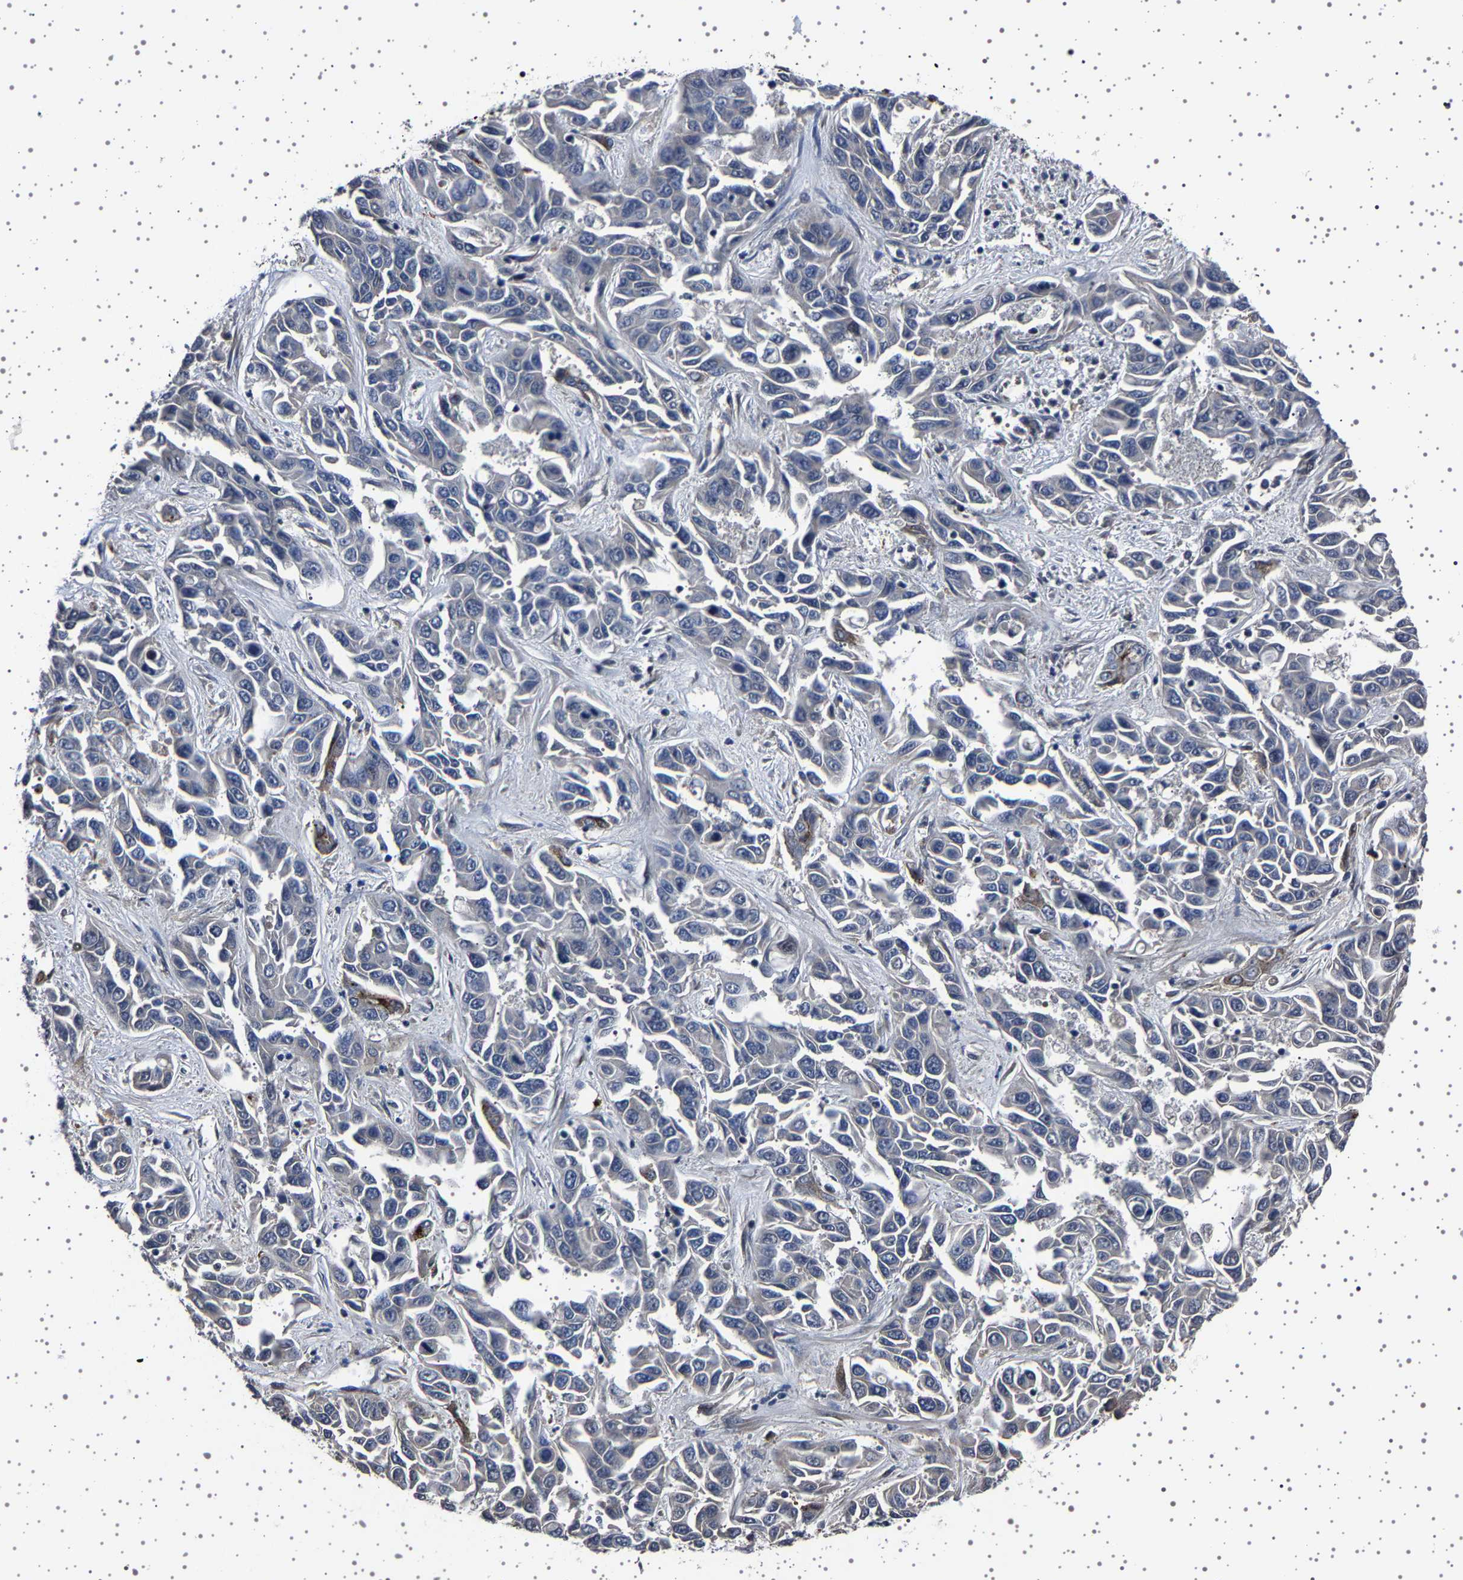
{"staining": {"intensity": "negative", "quantity": "none", "location": "none"}, "tissue": "liver cancer", "cell_type": "Tumor cells", "image_type": "cancer", "snomed": [{"axis": "morphology", "description": "Cholangiocarcinoma"}, {"axis": "topography", "description": "Liver"}], "caption": "Tumor cells show no significant protein staining in cholangiocarcinoma (liver).", "gene": "IL10RB", "patient": {"sex": "female", "age": 52}}